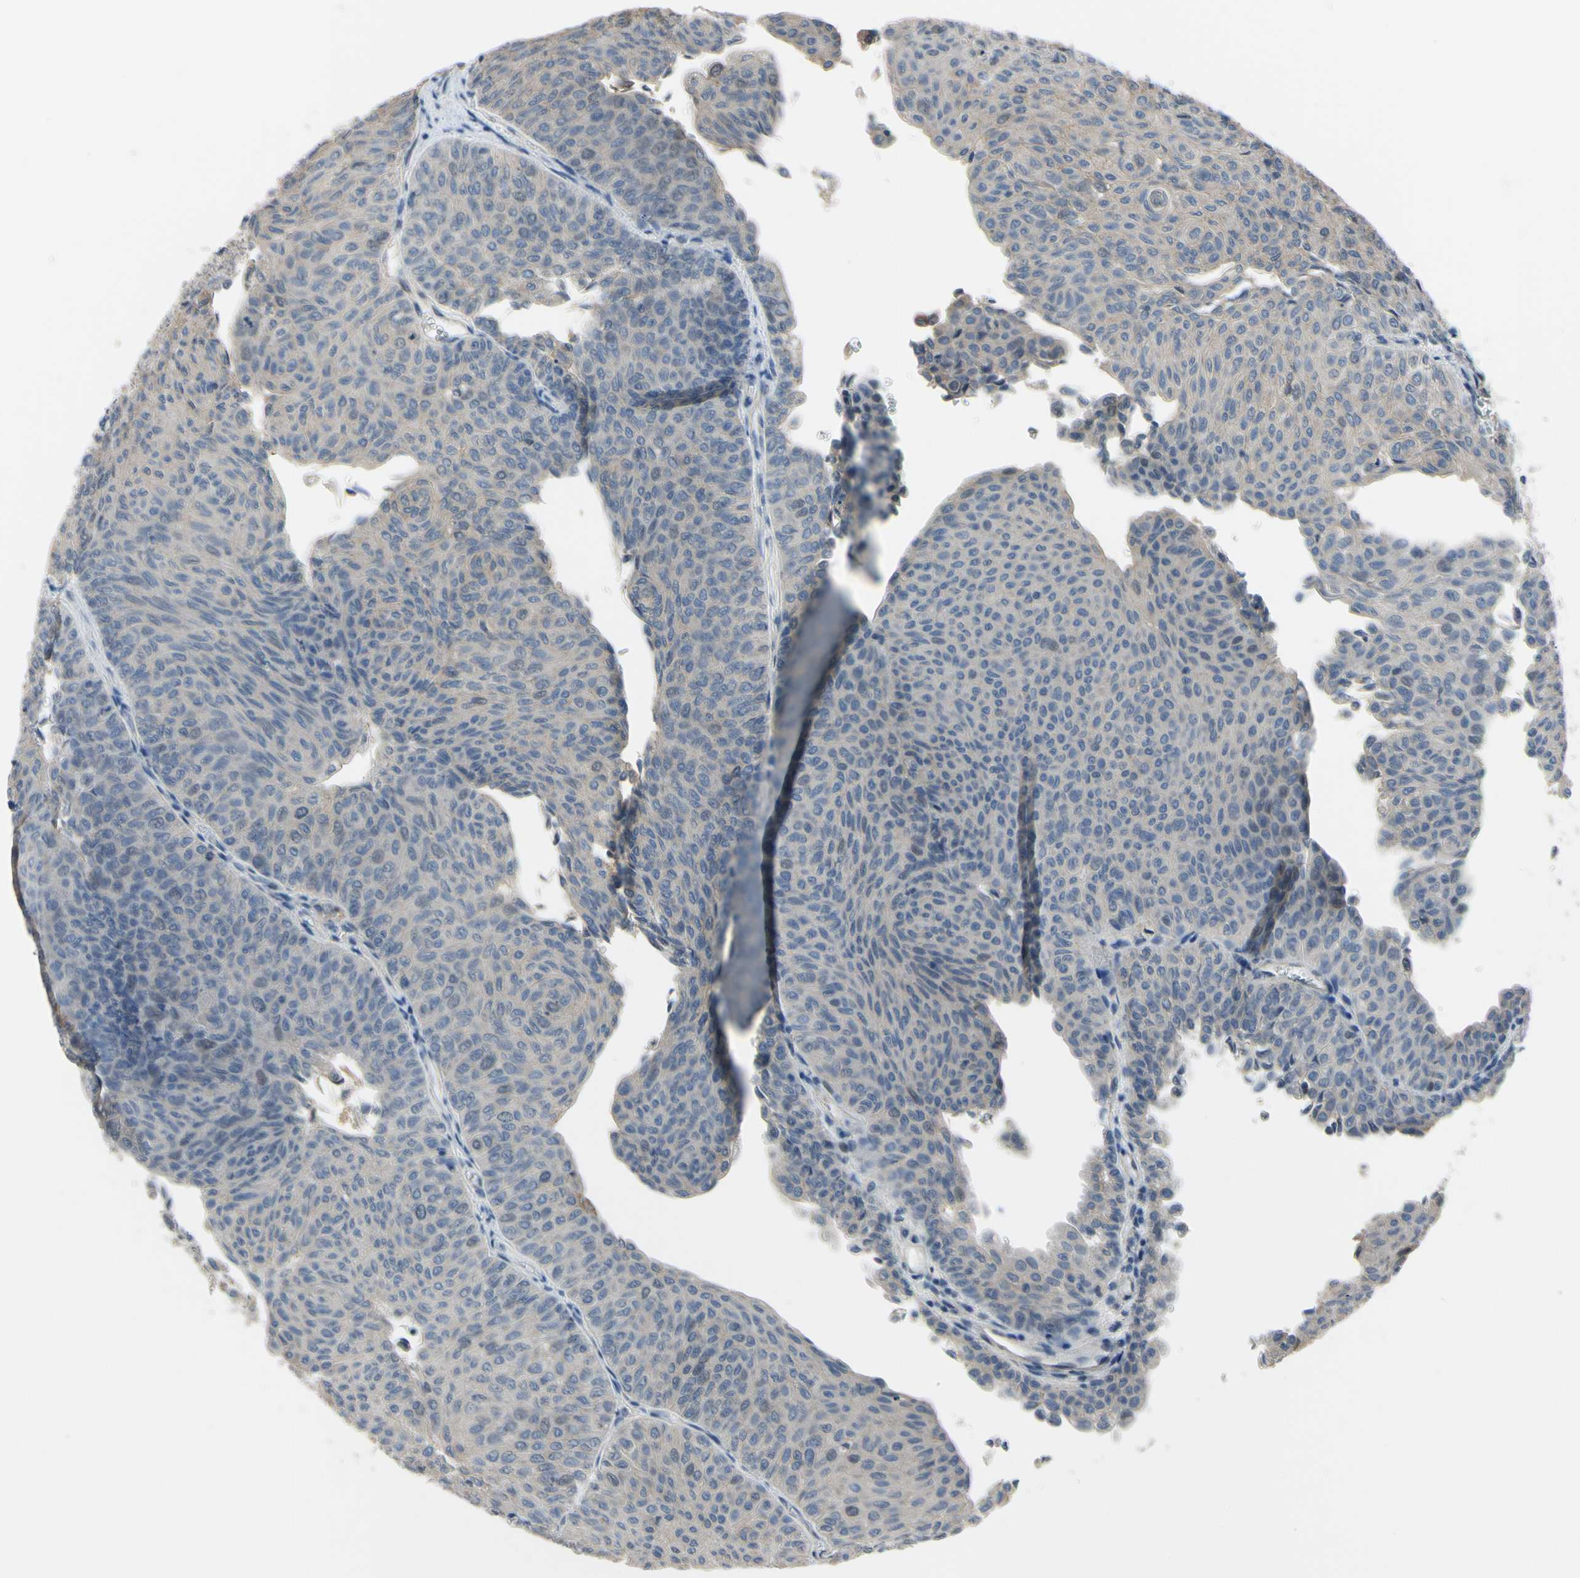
{"staining": {"intensity": "negative", "quantity": "none", "location": "none"}, "tissue": "urothelial cancer", "cell_type": "Tumor cells", "image_type": "cancer", "snomed": [{"axis": "morphology", "description": "Urothelial carcinoma, Low grade"}, {"axis": "topography", "description": "Urinary bladder"}], "caption": "Immunohistochemistry (IHC) micrograph of urothelial carcinoma (low-grade) stained for a protein (brown), which exhibits no staining in tumor cells. (Immunohistochemistry, brightfield microscopy, high magnification).", "gene": "LHX9", "patient": {"sex": "male", "age": 78}}